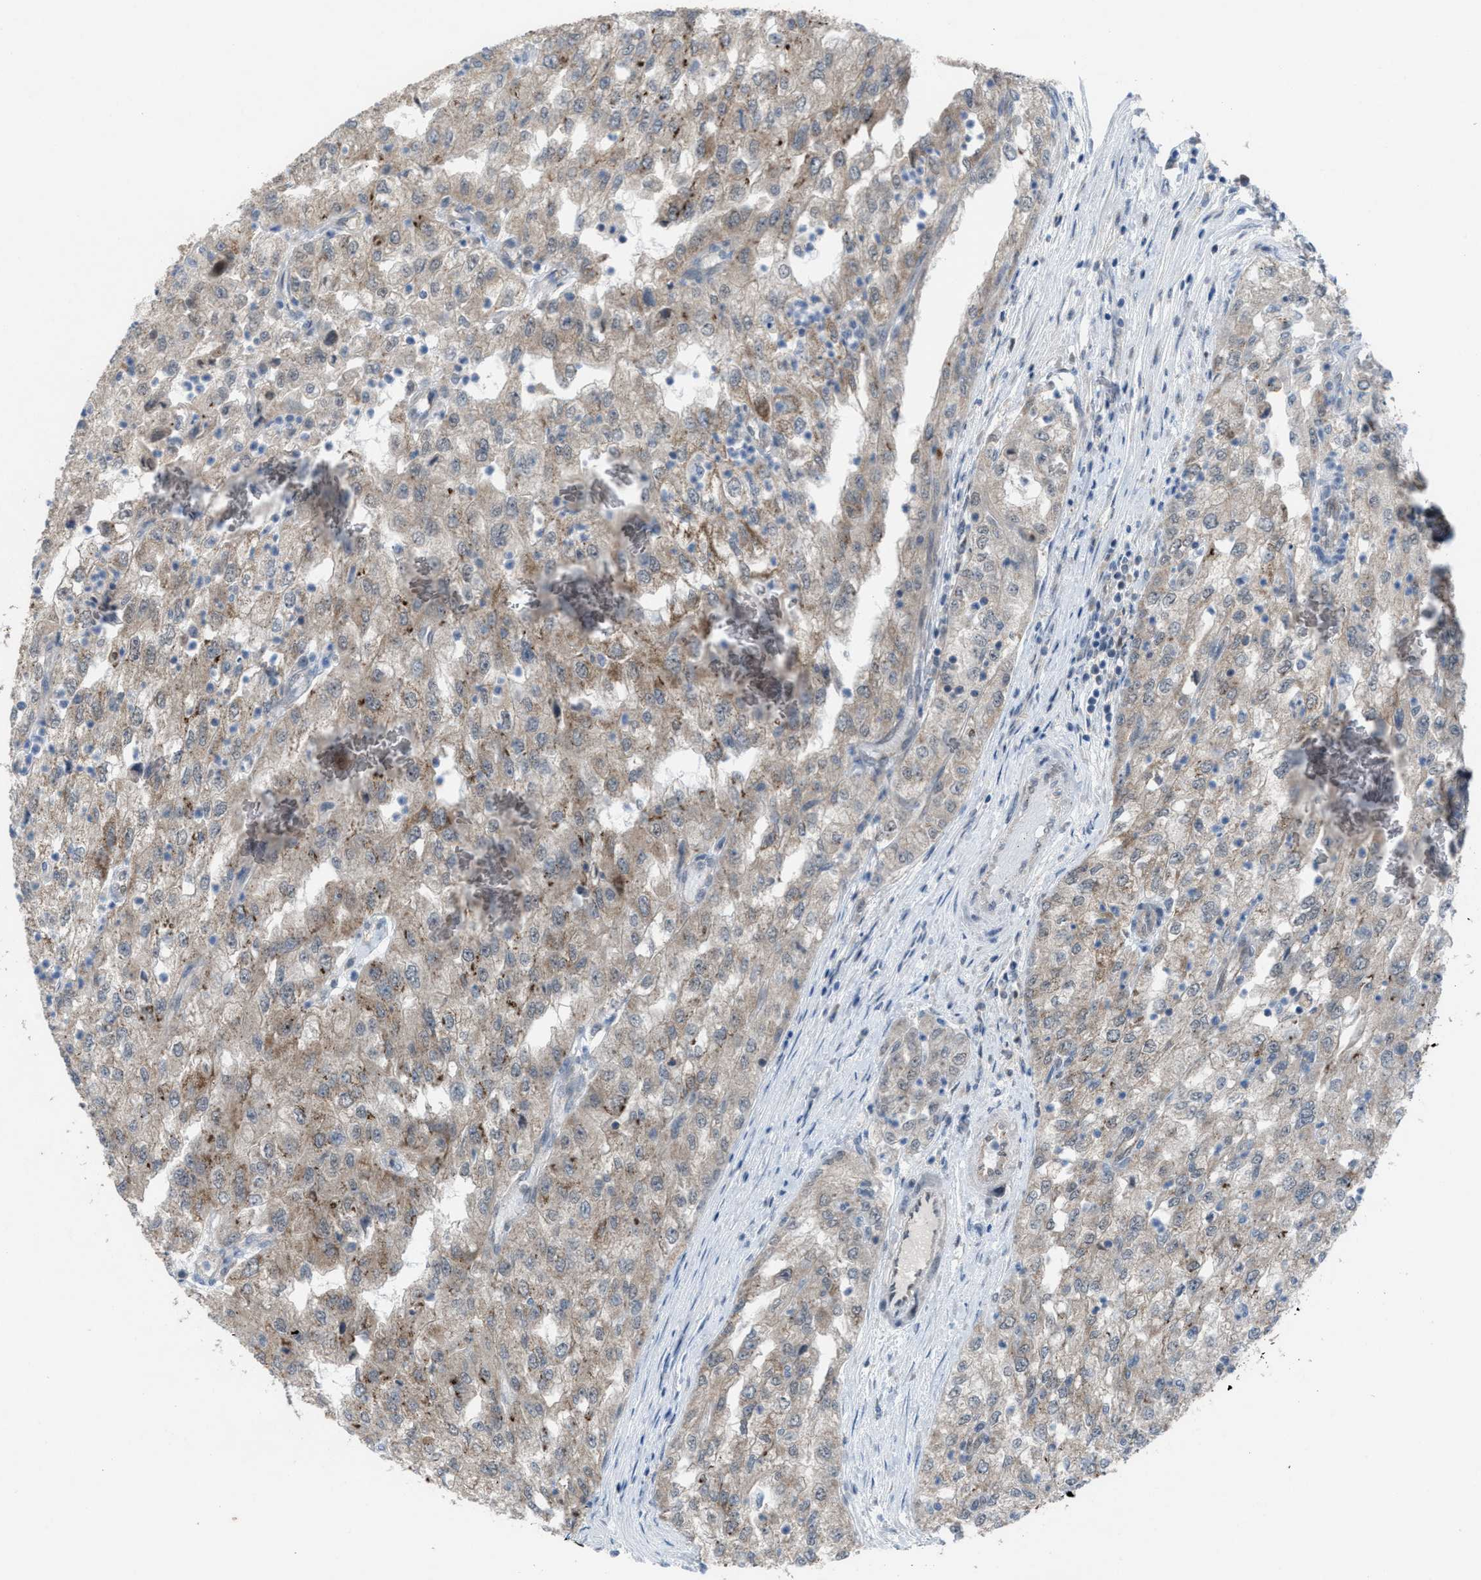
{"staining": {"intensity": "weak", "quantity": "25%-75%", "location": "cytoplasmic/membranous"}, "tissue": "renal cancer", "cell_type": "Tumor cells", "image_type": "cancer", "snomed": [{"axis": "morphology", "description": "Adenocarcinoma, NOS"}, {"axis": "topography", "description": "Kidney"}], "caption": "An image of renal adenocarcinoma stained for a protein exhibits weak cytoplasmic/membranous brown staining in tumor cells. (brown staining indicates protein expression, while blue staining denotes nuclei).", "gene": "PLAA", "patient": {"sex": "female", "age": 54}}